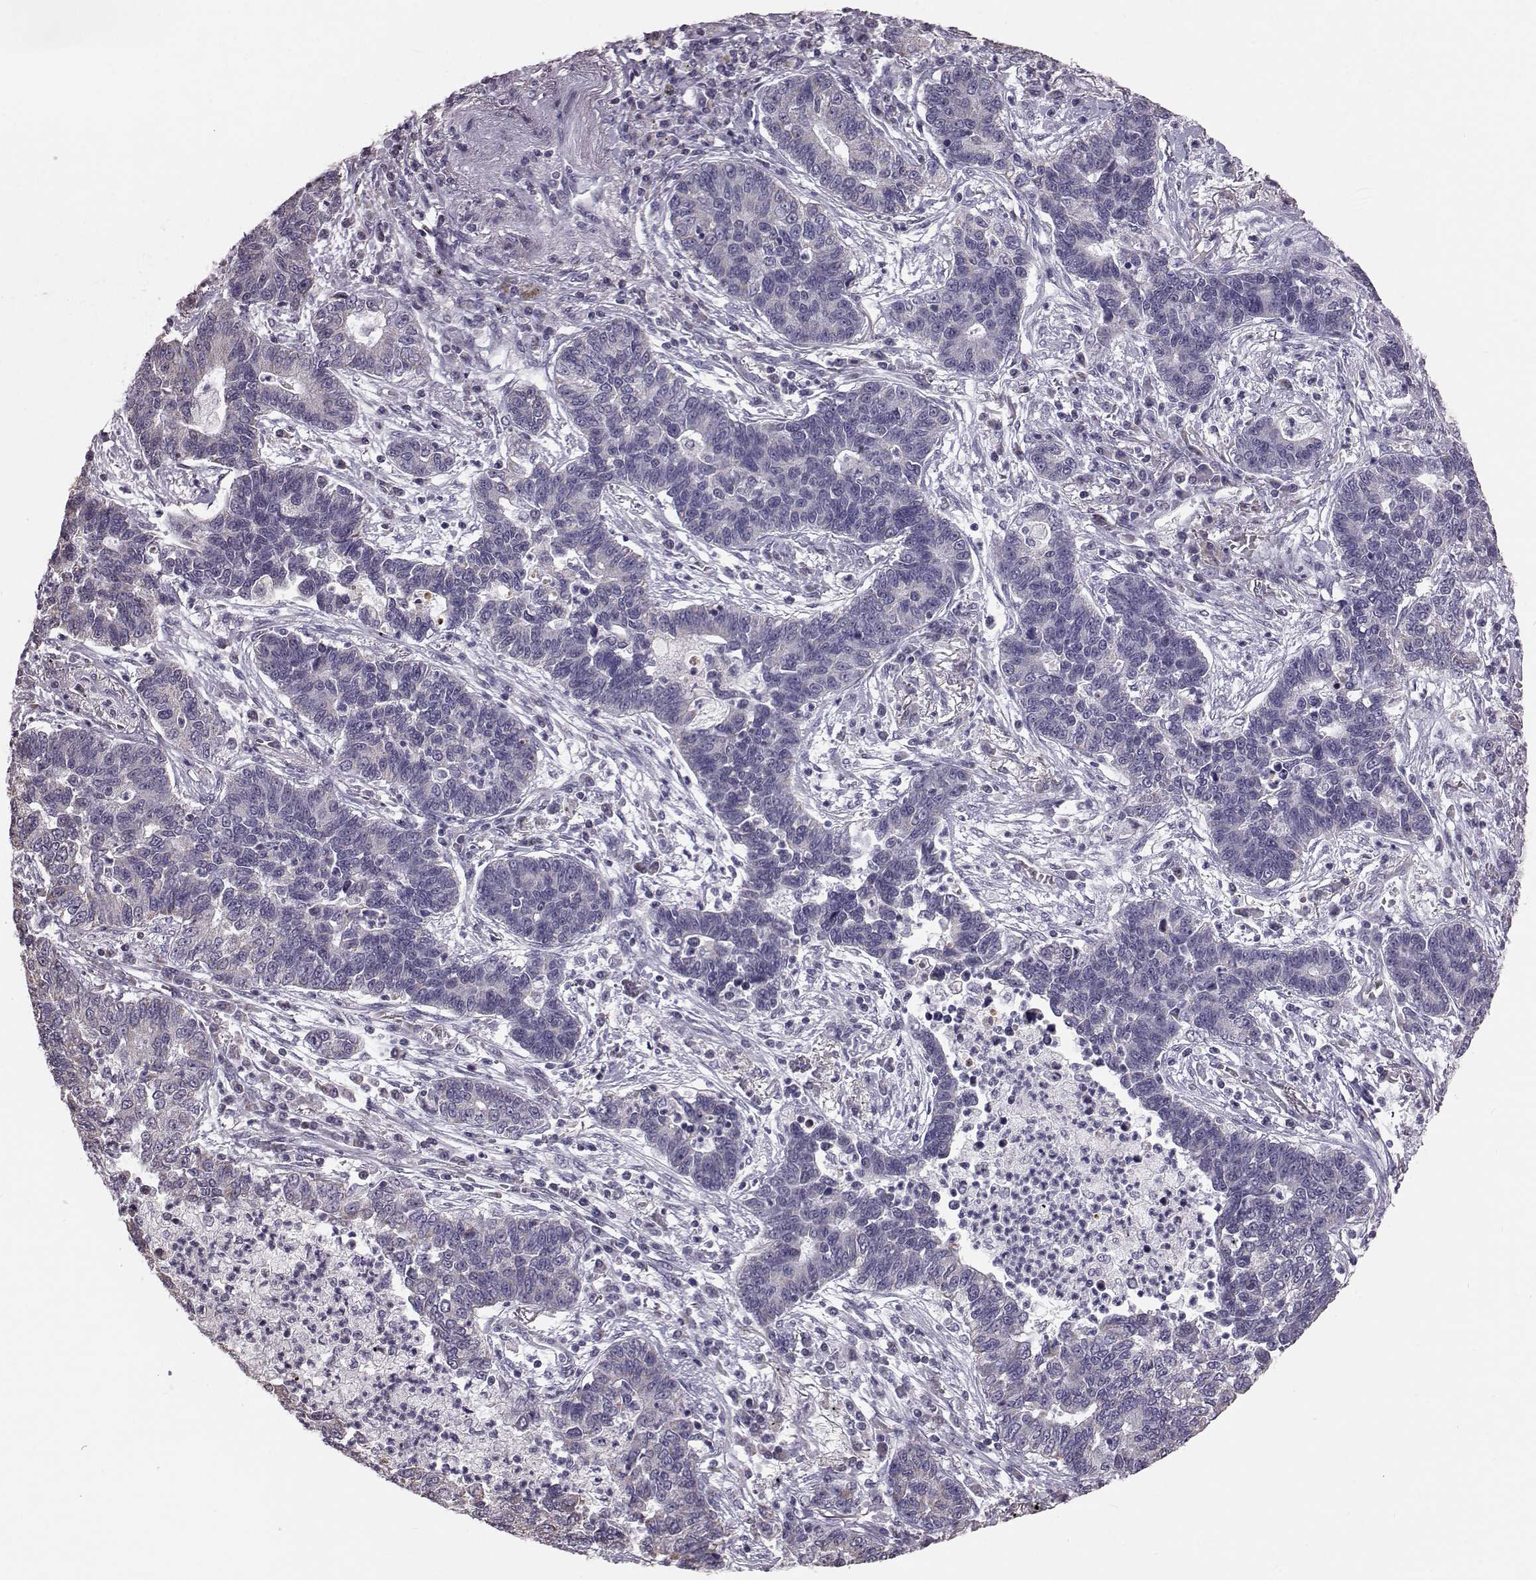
{"staining": {"intensity": "negative", "quantity": "none", "location": "none"}, "tissue": "lung cancer", "cell_type": "Tumor cells", "image_type": "cancer", "snomed": [{"axis": "morphology", "description": "Adenocarcinoma, NOS"}, {"axis": "topography", "description": "Lung"}], "caption": "Immunohistochemical staining of lung cancer demonstrates no significant staining in tumor cells. (DAB immunohistochemistry (IHC), high magnification).", "gene": "ALDH3A1", "patient": {"sex": "female", "age": 57}}